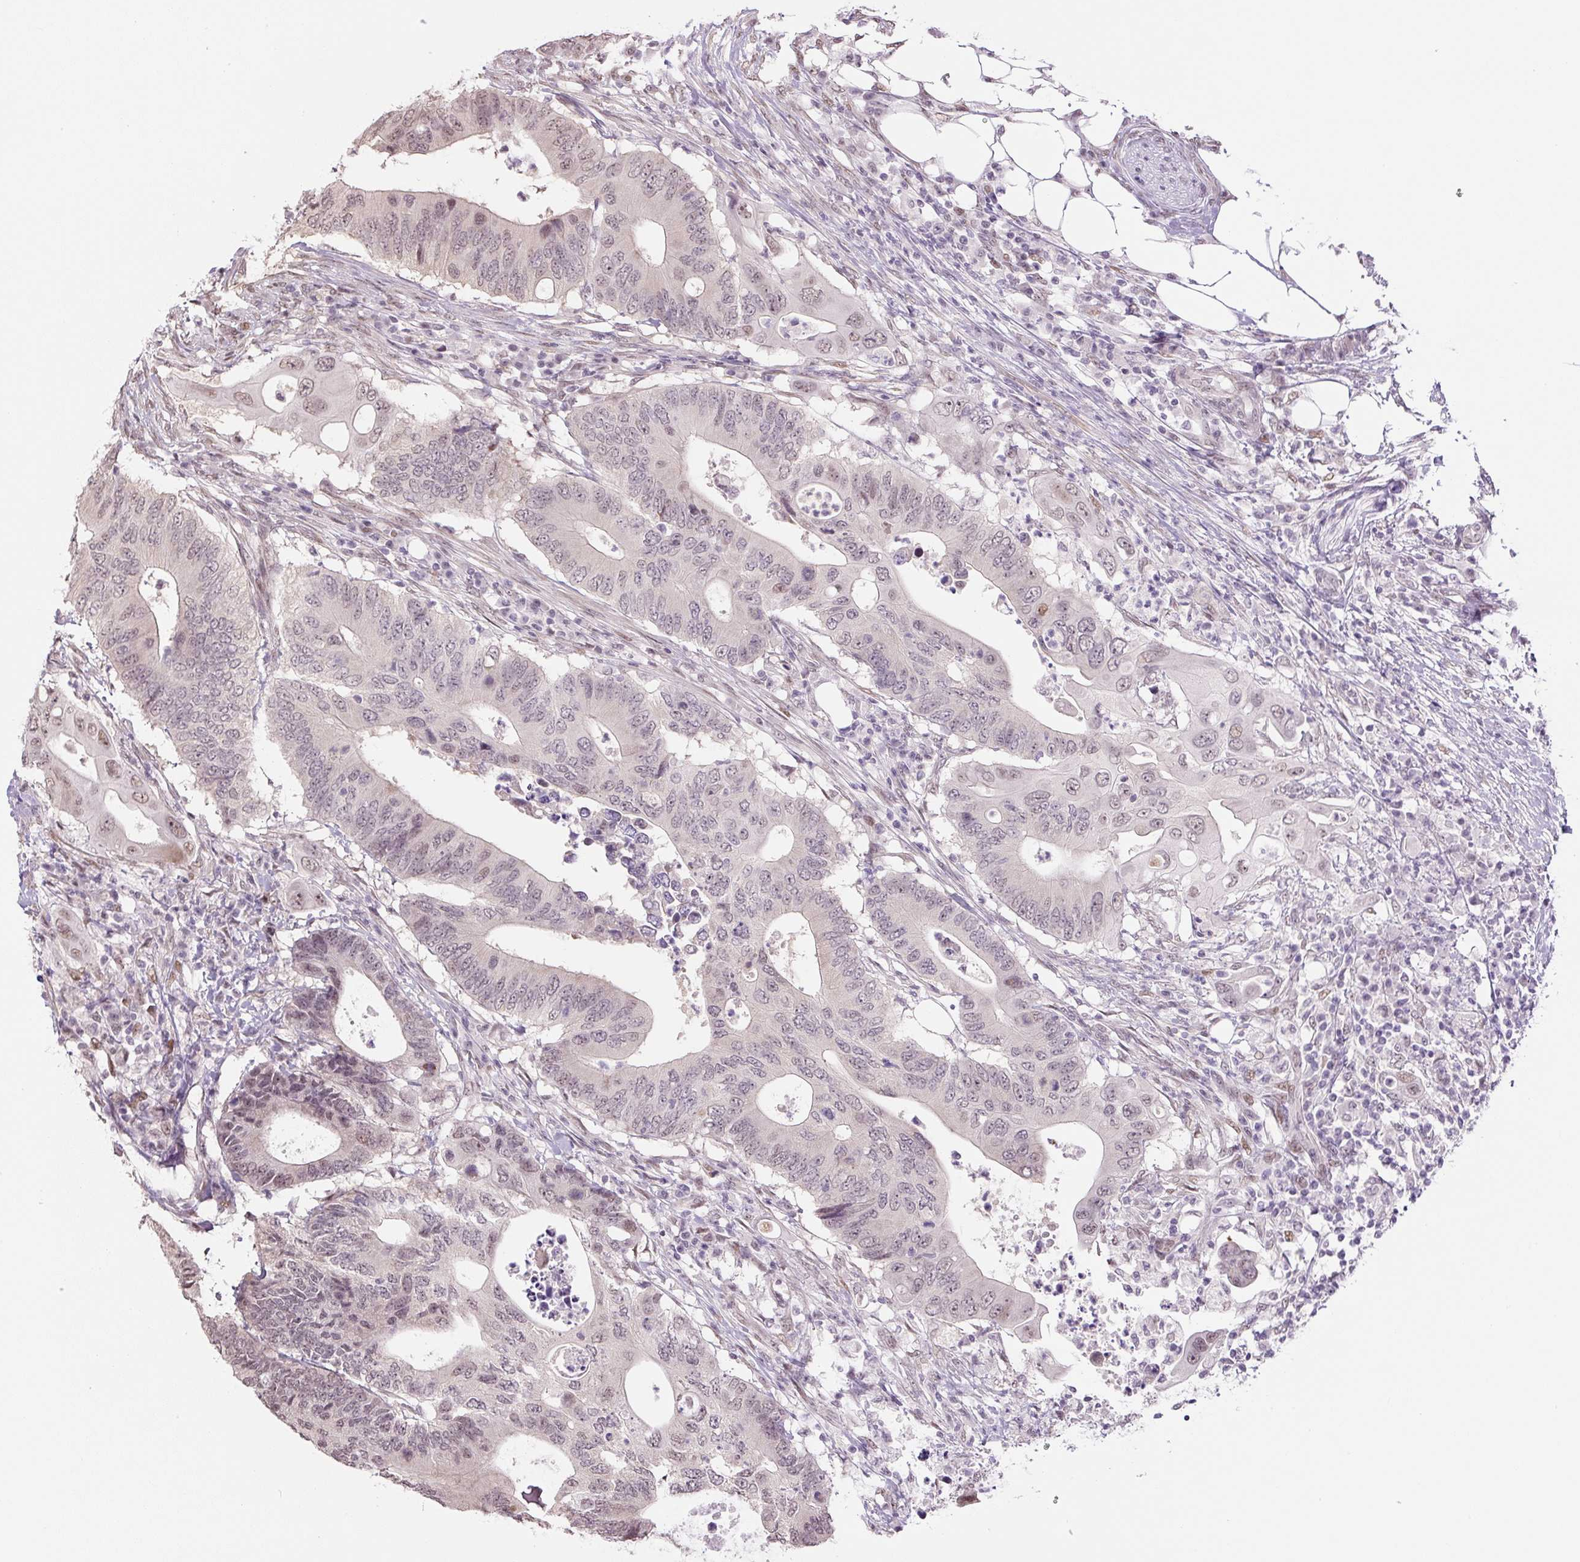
{"staining": {"intensity": "moderate", "quantity": "<25%", "location": "nuclear"}, "tissue": "colorectal cancer", "cell_type": "Tumor cells", "image_type": "cancer", "snomed": [{"axis": "morphology", "description": "Adenocarcinoma, NOS"}, {"axis": "topography", "description": "Colon"}], "caption": "DAB (3,3'-diaminobenzidine) immunohistochemical staining of human colorectal adenocarcinoma reveals moderate nuclear protein positivity in approximately <25% of tumor cells.", "gene": "TCFL5", "patient": {"sex": "male", "age": 71}}